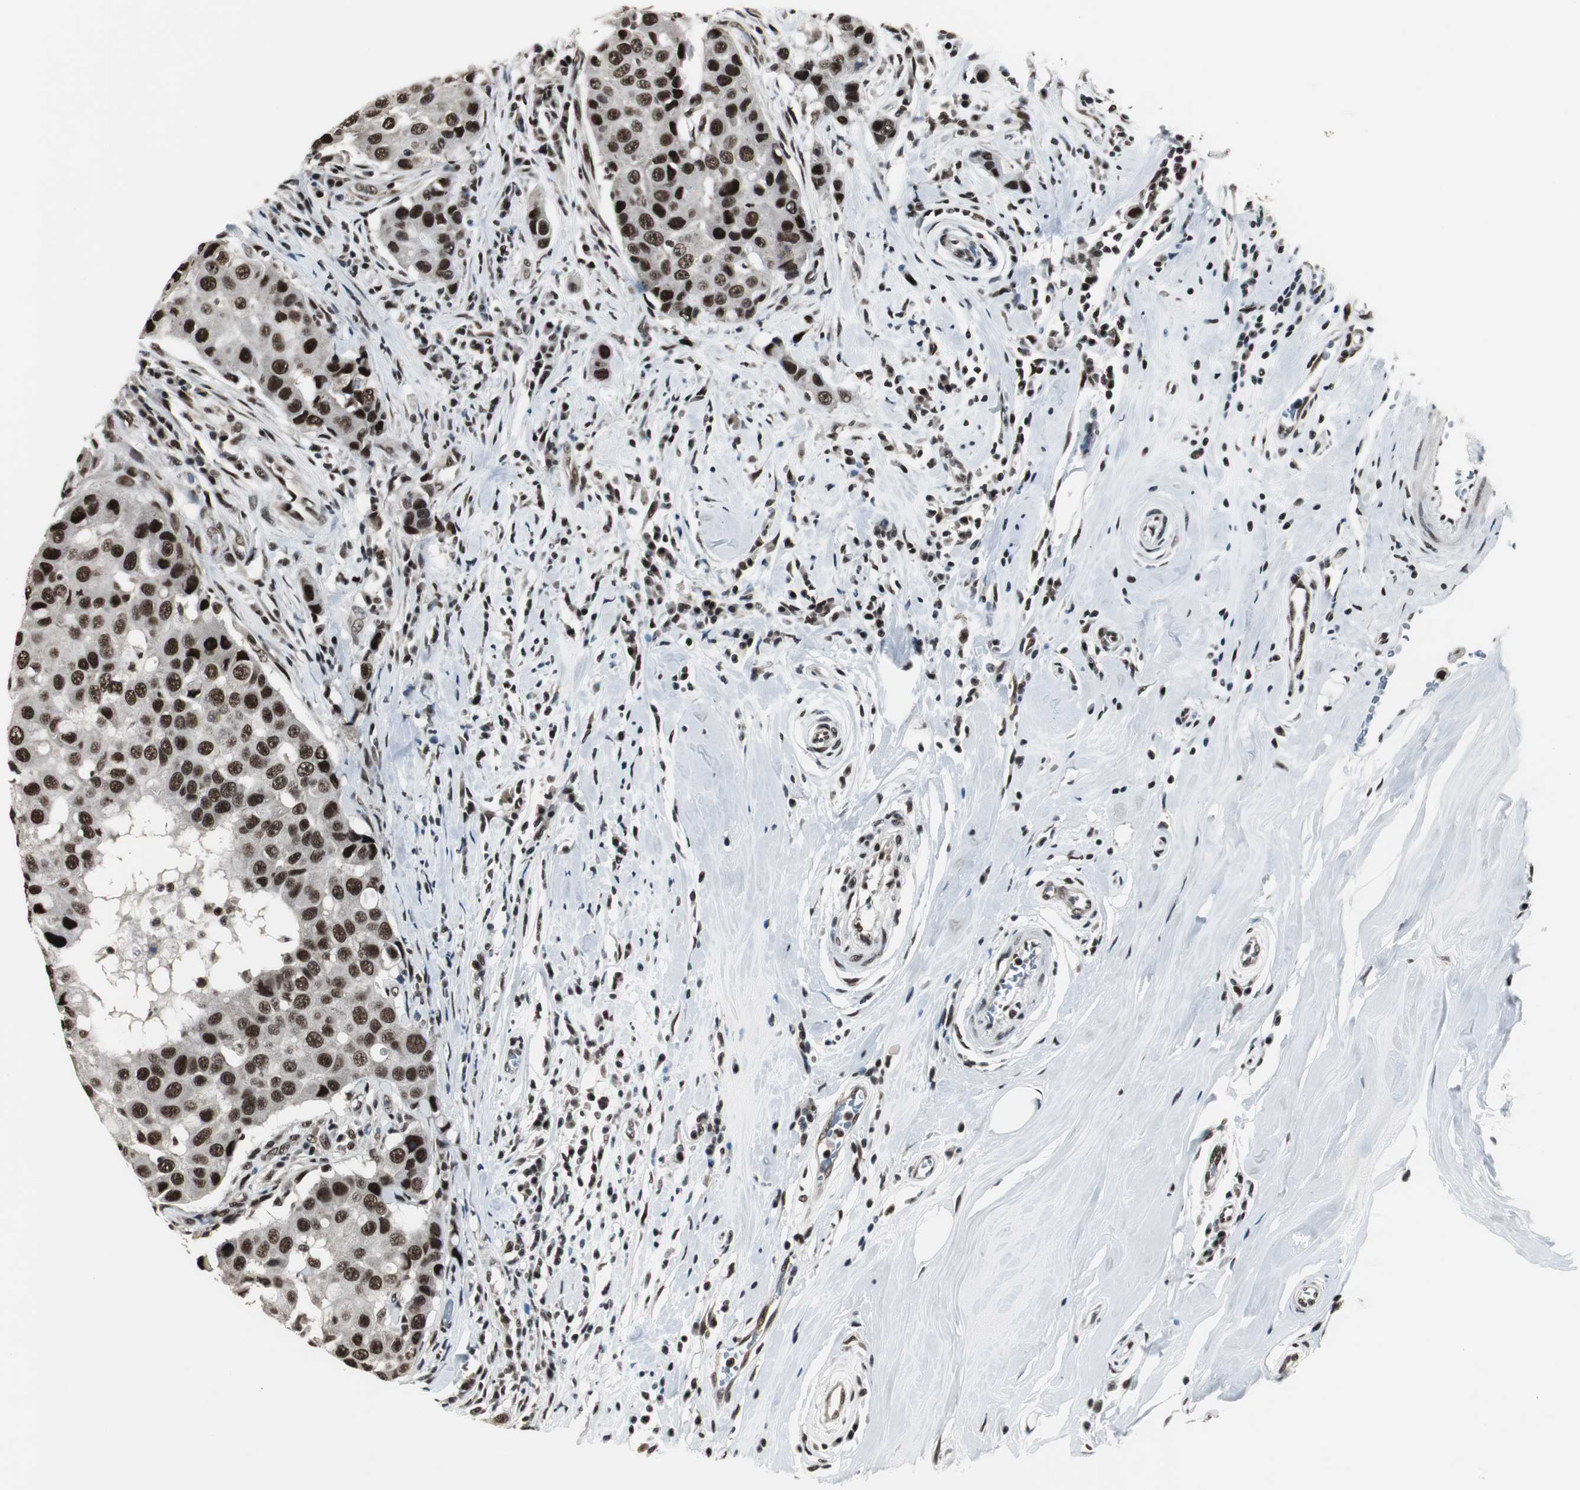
{"staining": {"intensity": "strong", "quantity": ">75%", "location": "nuclear"}, "tissue": "breast cancer", "cell_type": "Tumor cells", "image_type": "cancer", "snomed": [{"axis": "morphology", "description": "Duct carcinoma"}, {"axis": "topography", "description": "Breast"}], "caption": "High-power microscopy captured an immunohistochemistry (IHC) micrograph of breast cancer (infiltrating ductal carcinoma), revealing strong nuclear staining in approximately >75% of tumor cells.", "gene": "CDK9", "patient": {"sex": "female", "age": 27}}